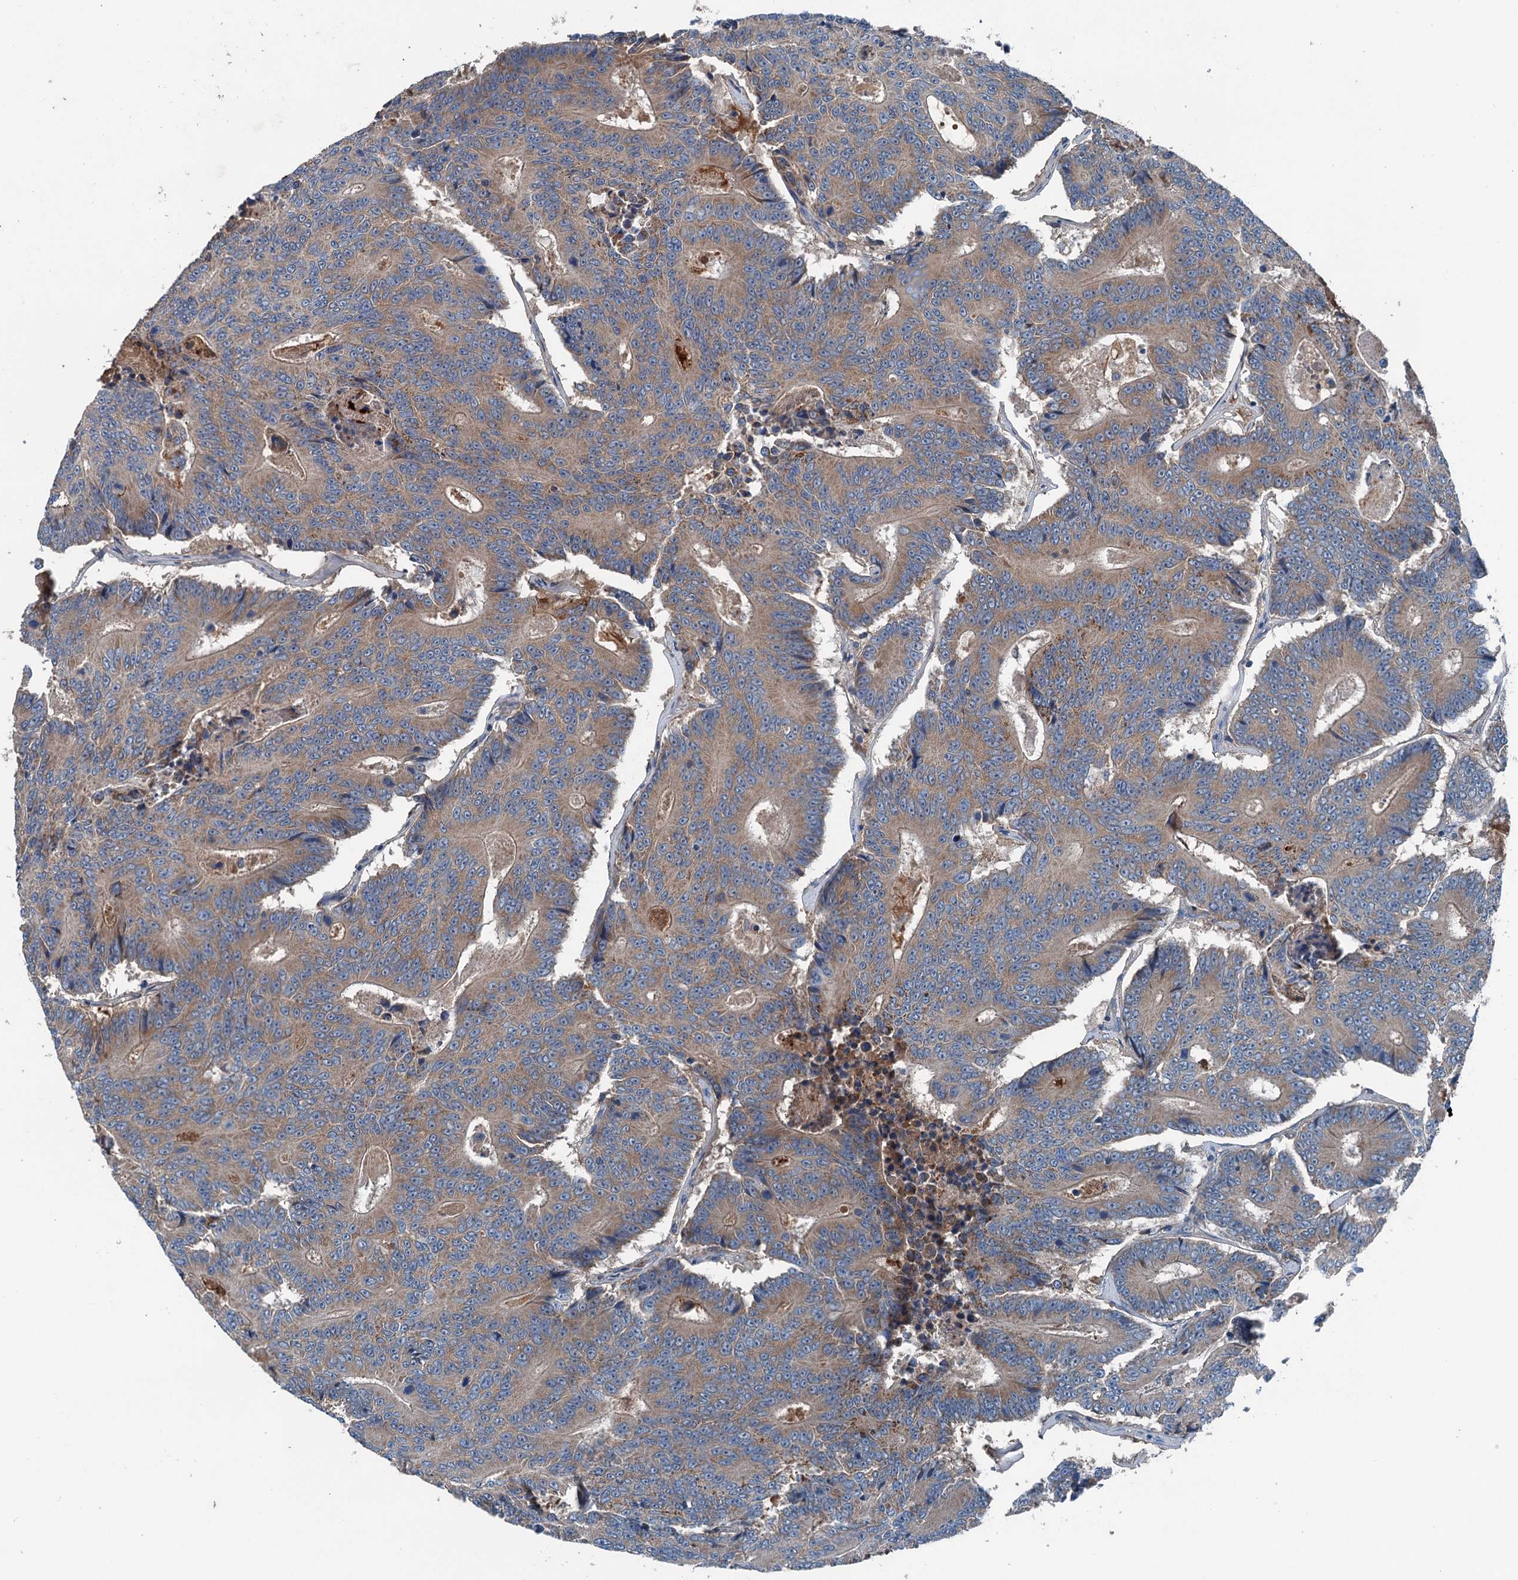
{"staining": {"intensity": "moderate", "quantity": ">75%", "location": "cytoplasmic/membranous"}, "tissue": "colorectal cancer", "cell_type": "Tumor cells", "image_type": "cancer", "snomed": [{"axis": "morphology", "description": "Adenocarcinoma, NOS"}, {"axis": "topography", "description": "Colon"}], "caption": "This is an image of immunohistochemistry staining of adenocarcinoma (colorectal), which shows moderate staining in the cytoplasmic/membranous of tumor cells.", "gene": "PDSS1", "patient": {"sex": "male", "age": 83}}